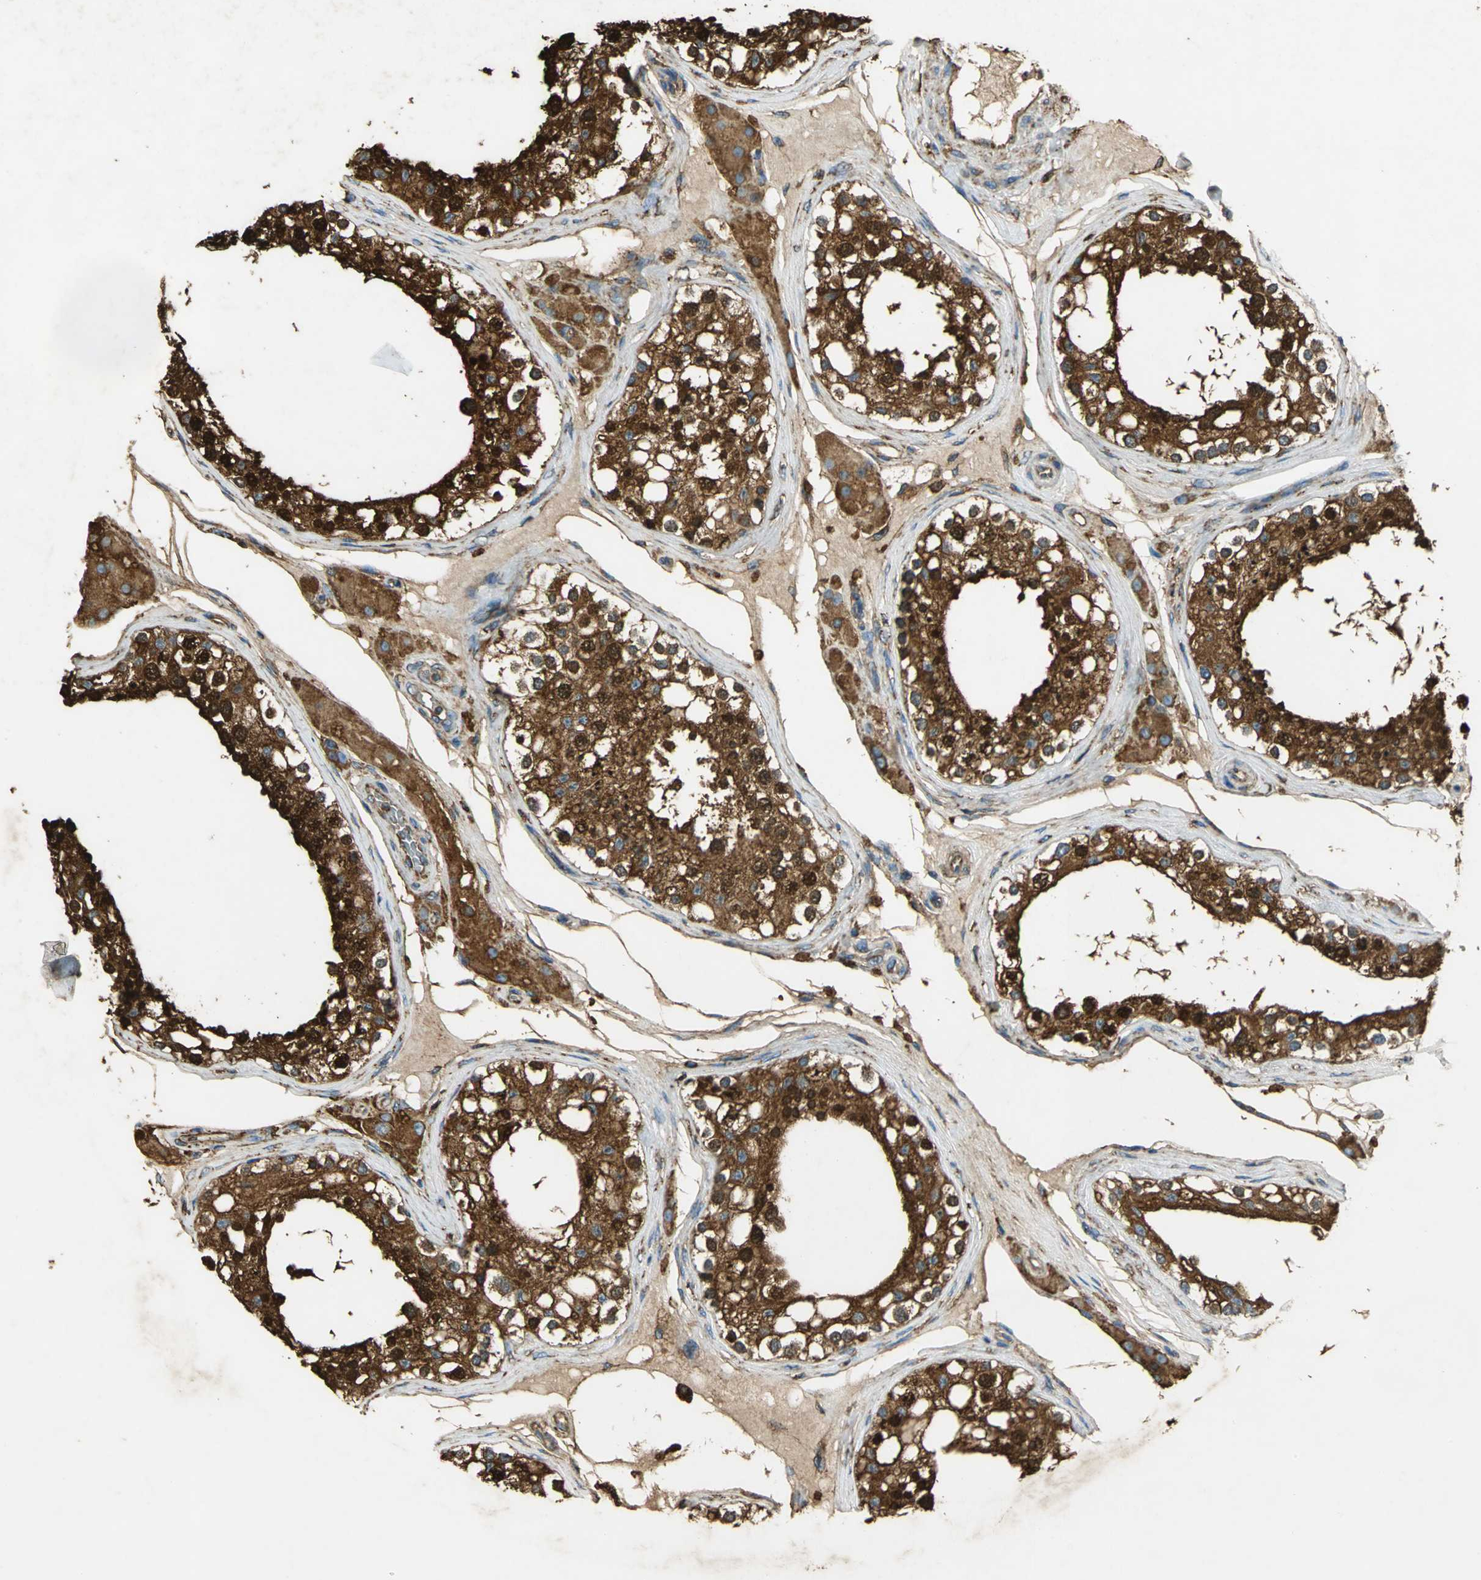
{"staining": {"intensity": "strong", "quantity": ">75%", "location": "cytoplasmic/membranous"}, "tissue": "testis", "cell_type": "Cells in seminiferous ducts", "image_type": "normal", "snomed": [{"axis": "morphology", "description": "Normal tissue, NOS"}, {"axis": "topography", "description": "Testis"}], "caption": "Unremarkable testis reveals strong cytoplasmic/membranous staining in approximately >75% of cells in seminiferous ducts (DAB = brown stain, brightfield microscopy at high magnification)..", "gene": "HSP90B1", "patient": {"sex": "male", "age": 68}}